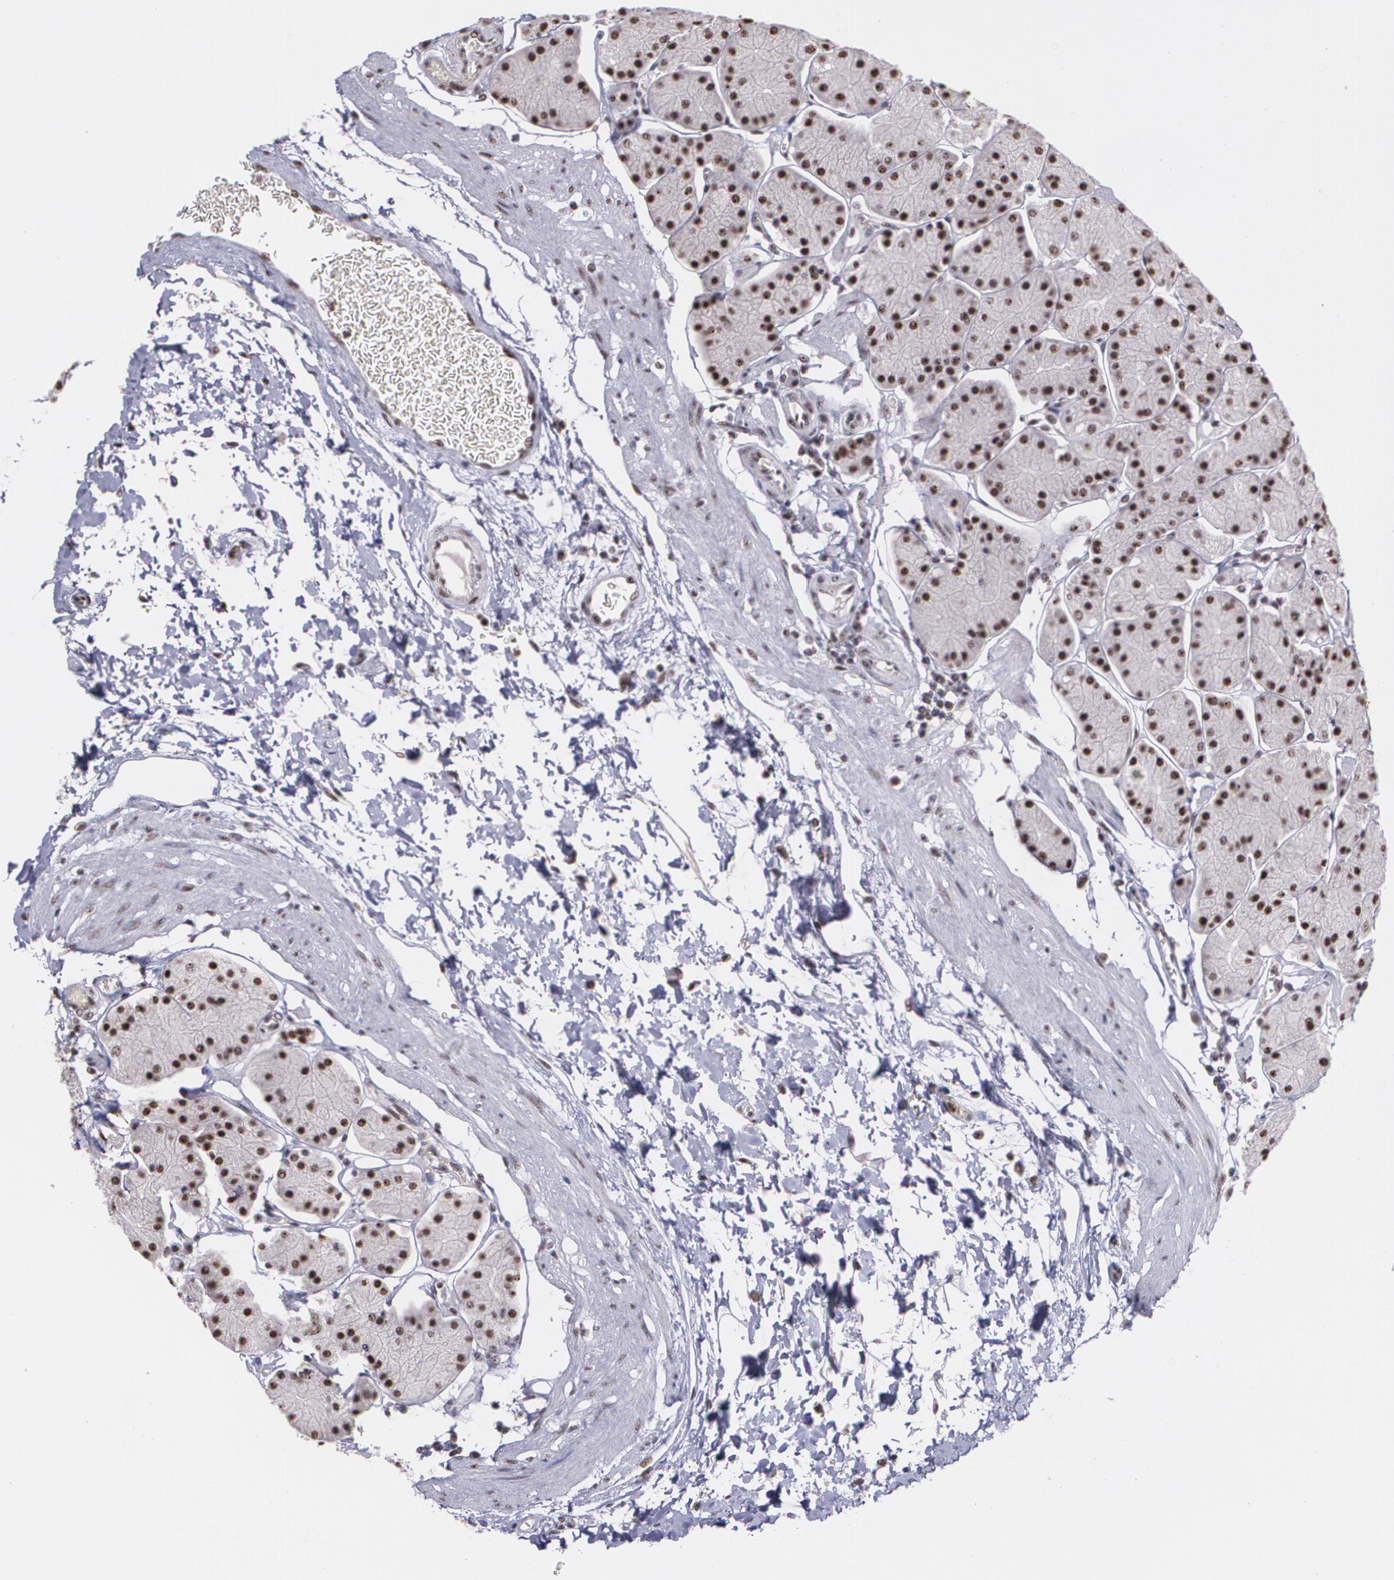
{"staining": {"intensity": "moderate", "quantity": ">75%", "location": "nuclear"}, "tissue": "stomach", "cell_type": "Glandular cells", "image_type": "normal", "snomed": [{"axis": "morphology", "description": "Normal tissue, NOS"}, {"axis": "topography", "description": "Stomach, upper"}, {"axis": "topography", "description": "Stomach"}], "caption": "Glandular cells exhibit medium levels of moderate nuclear positivity in approximately >75% of cells in normal stomach. Using DAB (3,3'-diaminobenzidine) (brown) and hematoxylin (blue) stains, captured at high magnification using brightfield microscopy.", "gene": "C6orf15", "patient": {"sex": "male", "age": 76}}